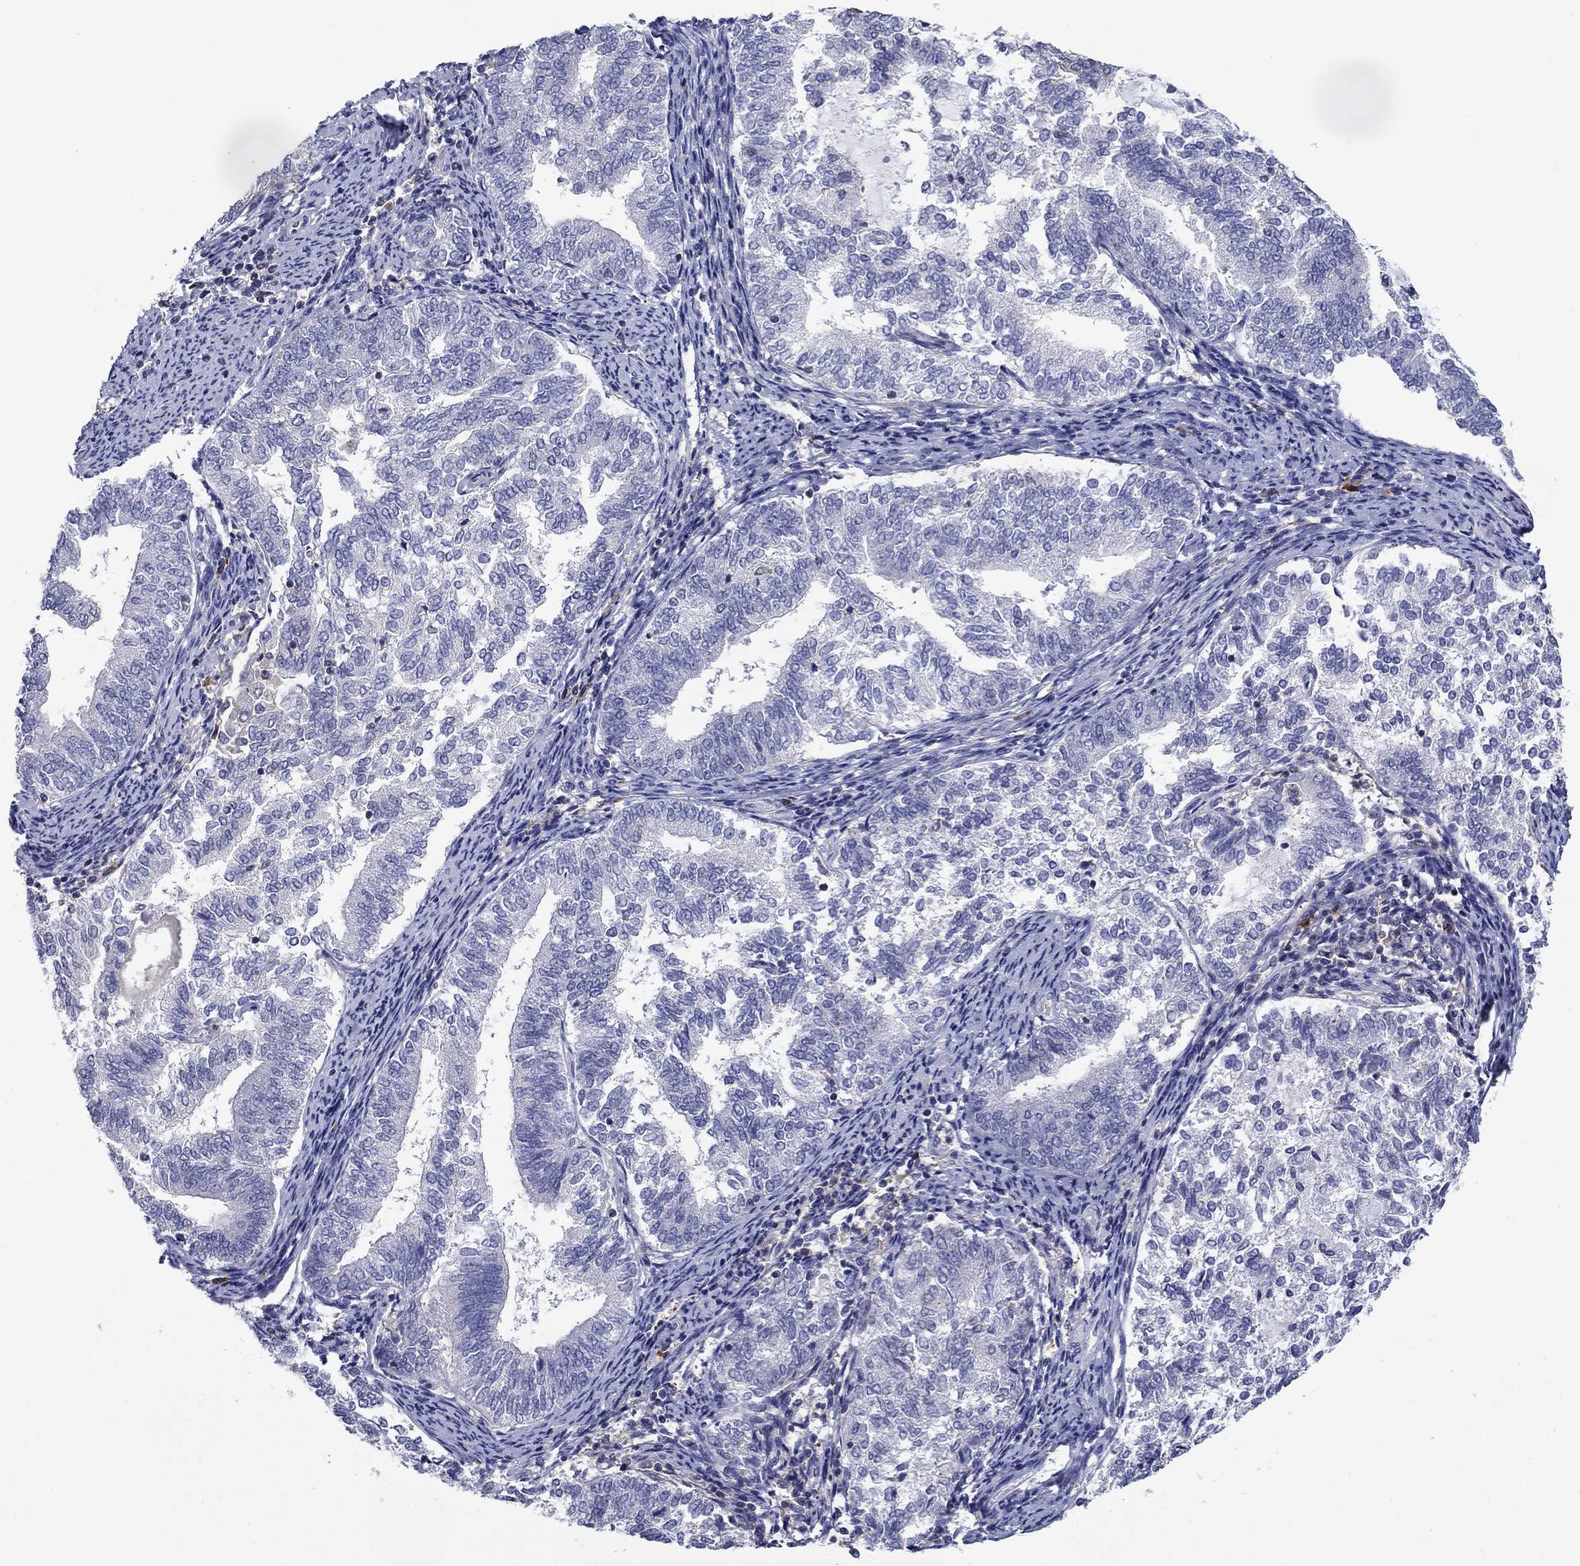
{"staining": {"intensity": "negative", "quantity": "none", "location": "none"}, "tissue": "endometrial cancer", "cell_type": "Tumor cells", "image_type": "cancer", "snomed": [{"axis": "morphology", "description": "Adenocarcinoma, NOS"}, {"axis": "topography", "description": "Endometrium"}], "caption": "This photomicrograph is of endometrial cancer (adenocarcinoma) stained with immunohistochemistry to label a protein in brown with the nuclei are counter-stained blue. There is no positivity in tumor cells. (DAB (3,3'-diaminobenzidine) IHC visualized using brightfield microscopy, high magnification).", "gene": "POU2F2", "patient": {"sex": "female", "age": 65}}